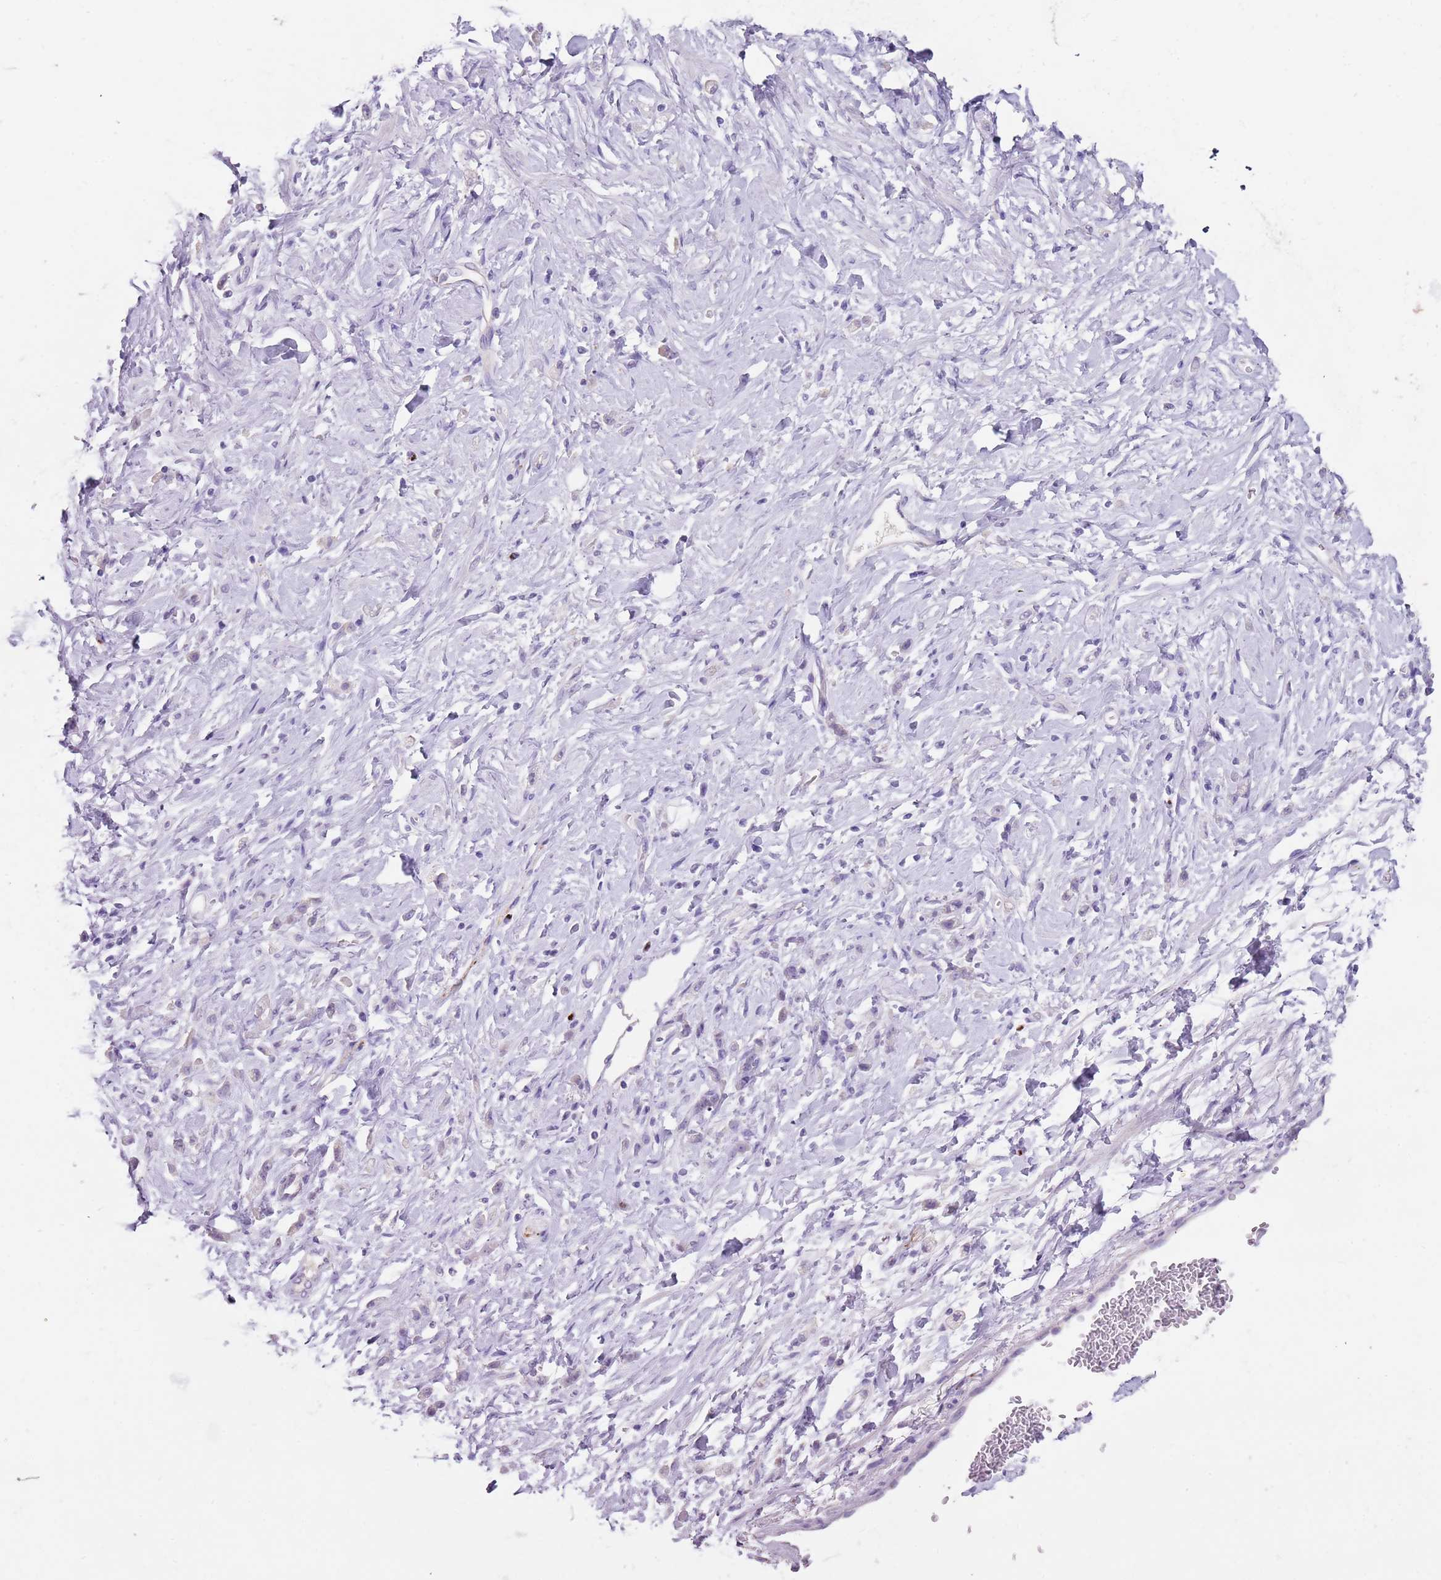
{"staining": {"intensity": "negative", "quantity": "none", "location": "none"}, "tissue": "stomach cancer", "cell_type": "Tumor cells", "image_type": "cancer", "snomed": [{"axis": "morphology", "description": "Adenocarcinoma, NOS"}, {"axis": "topography", "description": "Stomach"}], "caption": "Micrograph shows no protein positivity in tumor cells of adenocarcinoma (stomach) tissue. (DAB (3,3'-diaminobenzidine) immunohistochemistry (IHC) visualized using brightfield microscopy, high magnification).", "gene": "C2CD3", "patient": {"sex": "female", "age": 60}}